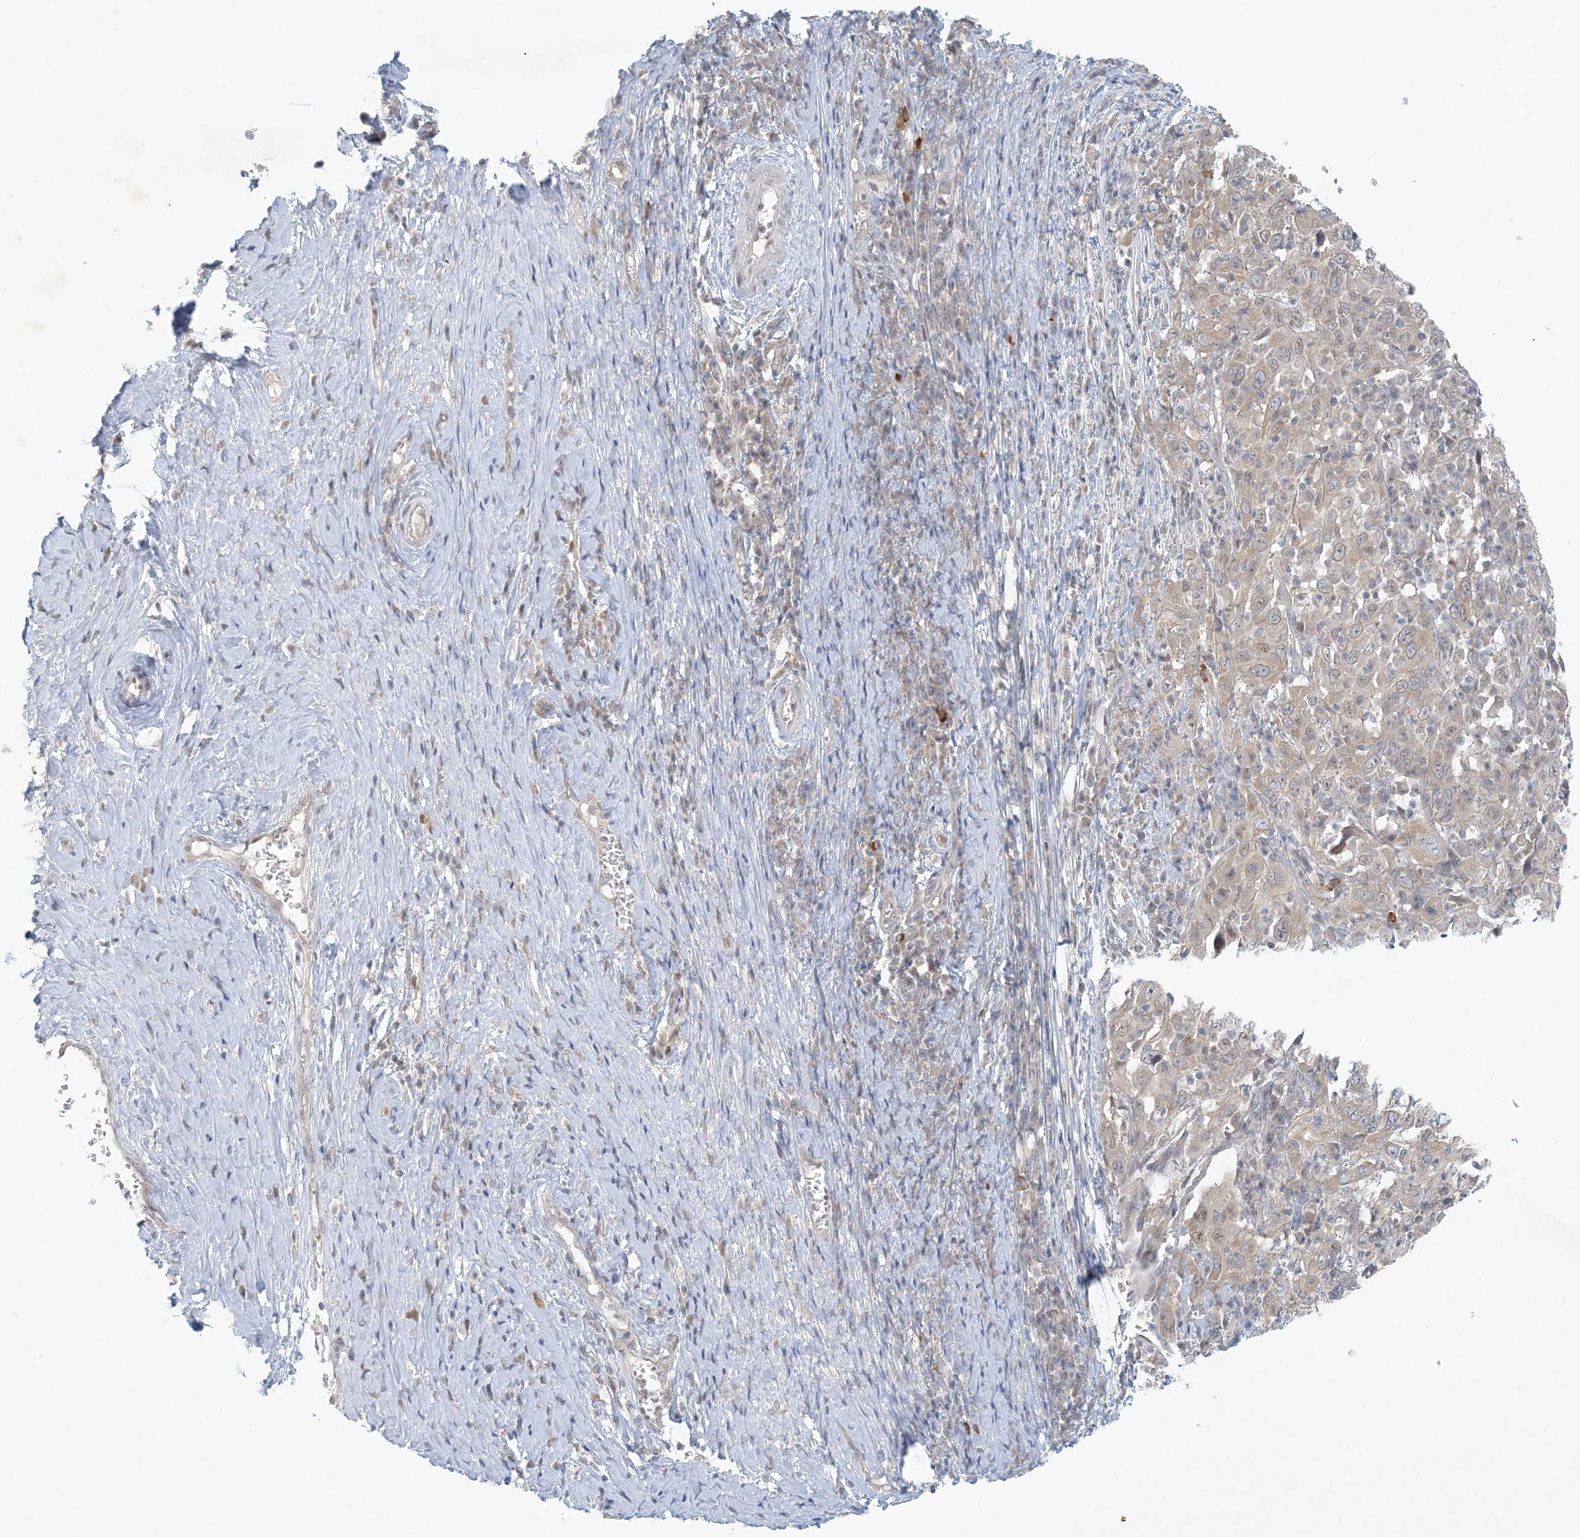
{"staining": {"intensity": "weak", "quantity": ">75%", "location": "cytoplasmic/membranous"}, "tissue": "cervical cancer", "cell_type": "Tumor cells", "image_type": "cancer", "snomed": [{"axis": "morphology", "description": "Squamous cell carcinoma, NOS"}, {"axis": "topography", "description": "Cervix"}], "caption": "Cervical cancer (squamous cell carcinoma) was stained to show a protein in brown. There is low levels of weak cytoplasmic/membranous staining in about >75% of tumor cells. (DAB IHC, brown staining for protein, blue staining for nuclei).", "gene": "OBI1", "patient": {"sex": "female", "age": 46}}